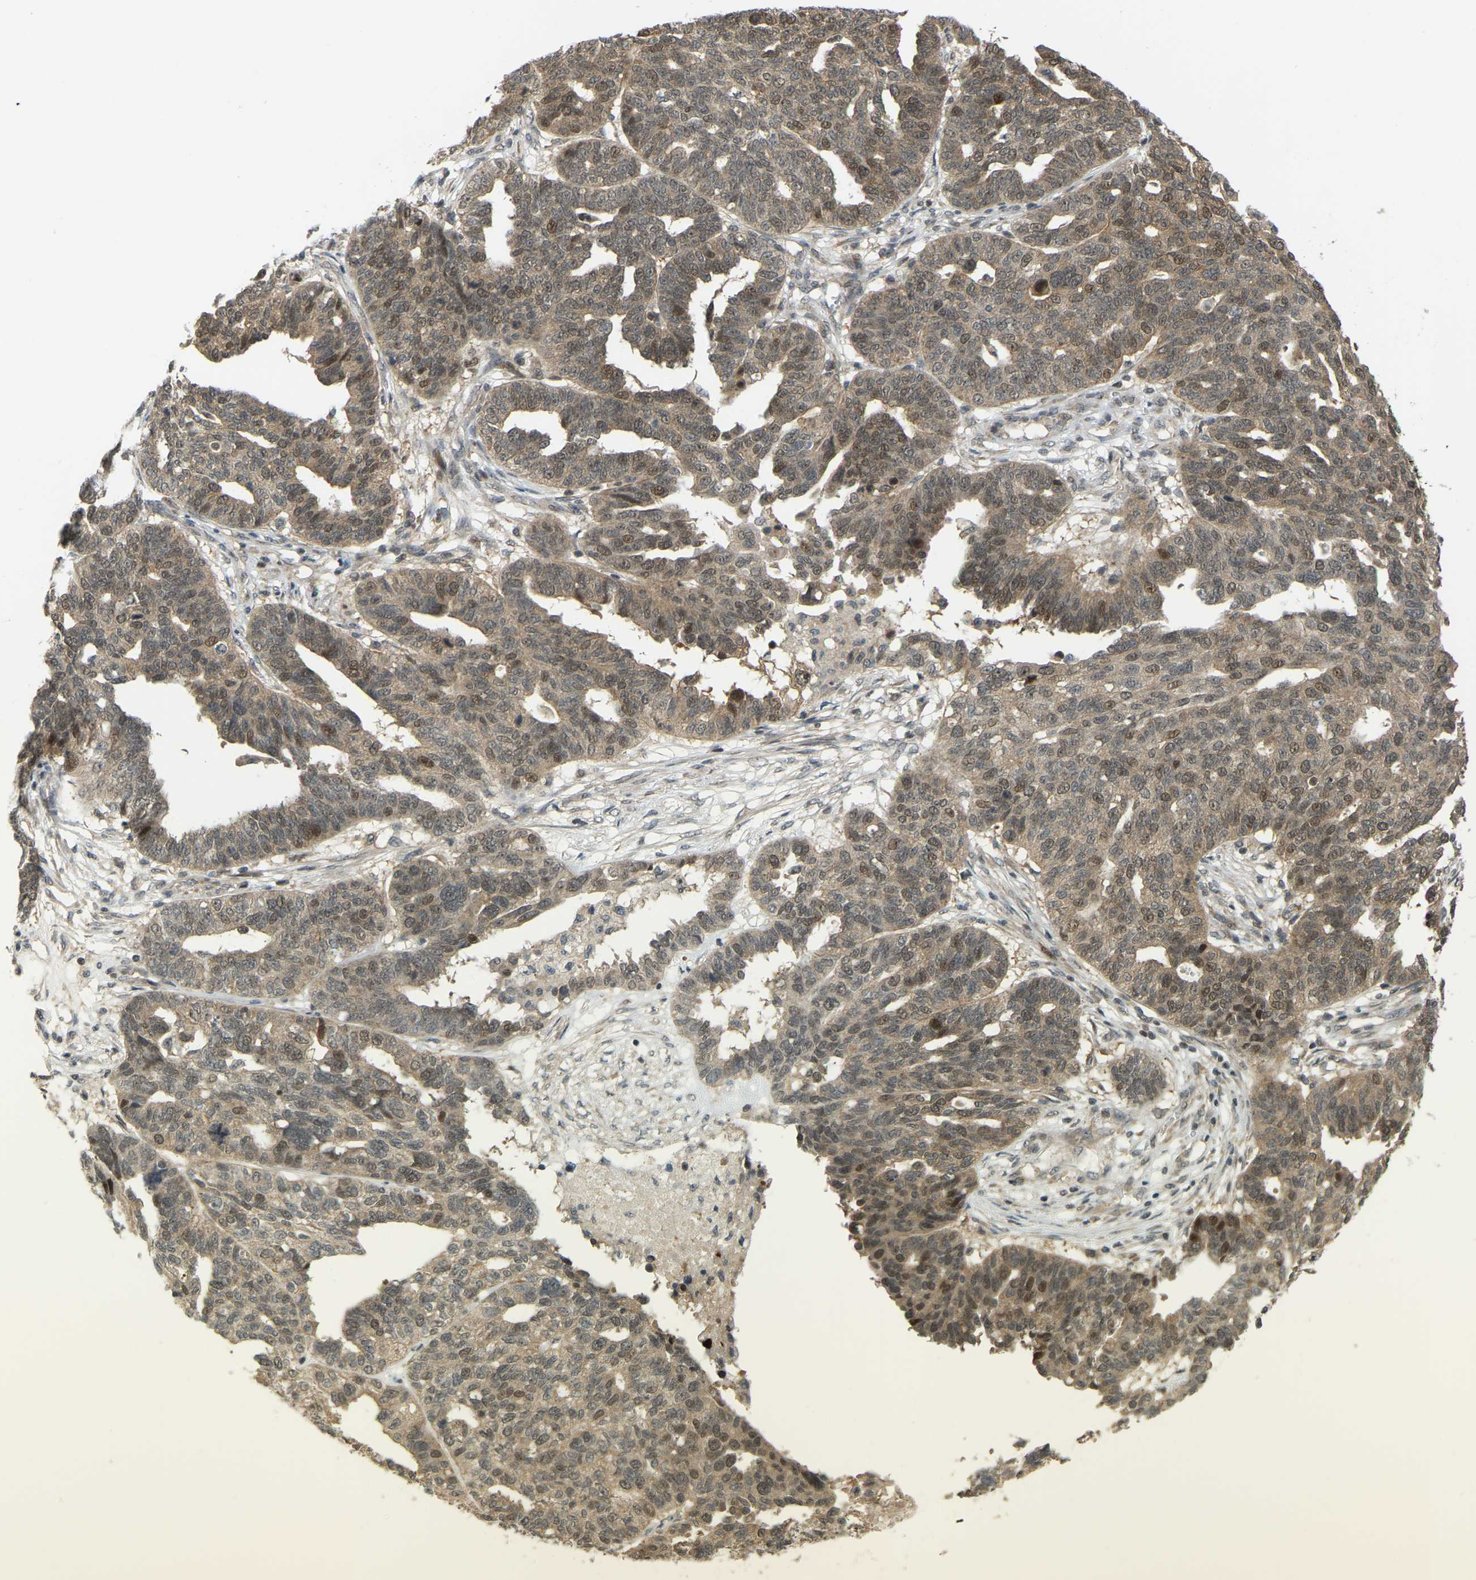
{"staining": {"intensity": "moderate", "quantity": "25%-75%", "location": "cytoplasmic/membranous,nuclear"}, "tissue": "ovarian cancer", "cell_type": "Tumor cells", "image_type": "cancer", "snomed": [{"axis": "morphology", "description": "Cystadenocarcinoma, serous, NOS"}, {"axis": "topography", "description": "Ovary"}], "caption": "IHC photomicrograph of neoplastic tissue: human serous cystadenocarcinoma (ovarian) stained using immunohistochemistry reveals medium levels of moderate protein expression localized specifically in the cytoplasmic/membranous and nuclear of tumor cells, appearing as a cytoplasmic/membranous and nuclear brown color.", "gene": "BRF2", "patient": {"sex": "female", "age": 59}}